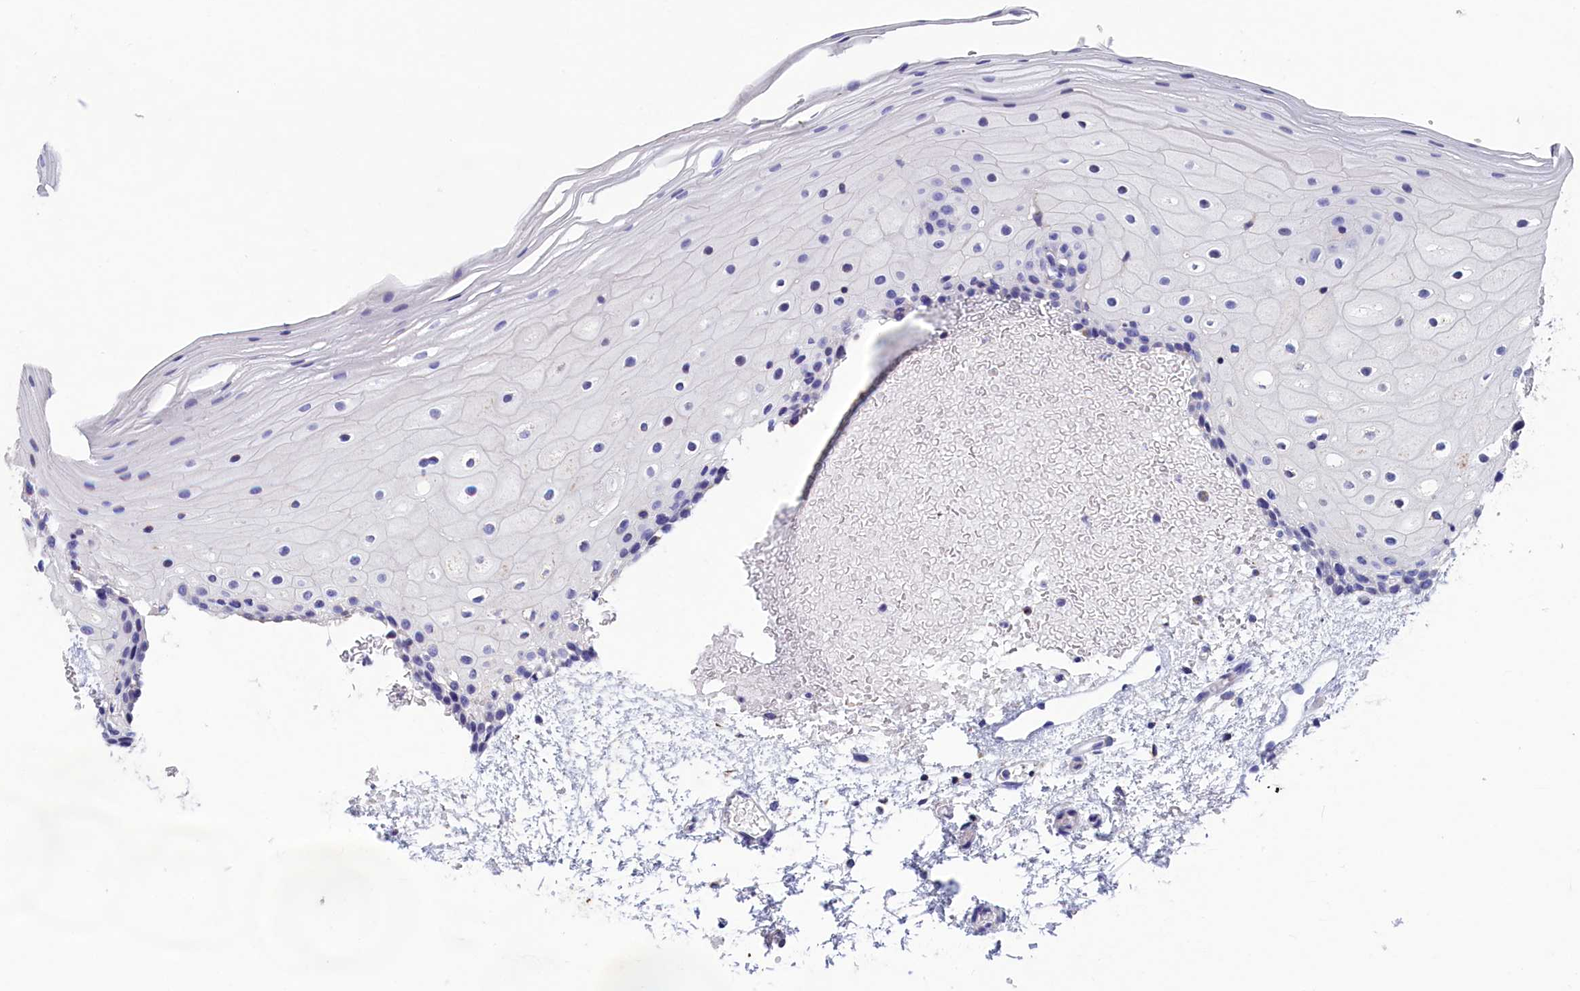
{"staining": {"intensity": "negative", "quantity": "none", "location": "none"}, "tissue": "oral mucosa", "cell_type": "Squamous epithelial cells", "image_type": "normal", "snomed": [{"axis": "morphology", "description": "Normal tissue, NOS"}, {"axis": "topography", "description": "Oral tissue"}], "caption": "Immunohistochemical staining of benign human oral mucosa reveals no significant positivity in squamous epithelial cells. (DAB IHC visualized using brightfield microscopy, high magnification).", "gene": "PRDM12", "patient": {"sex": "female", "age": 70}}